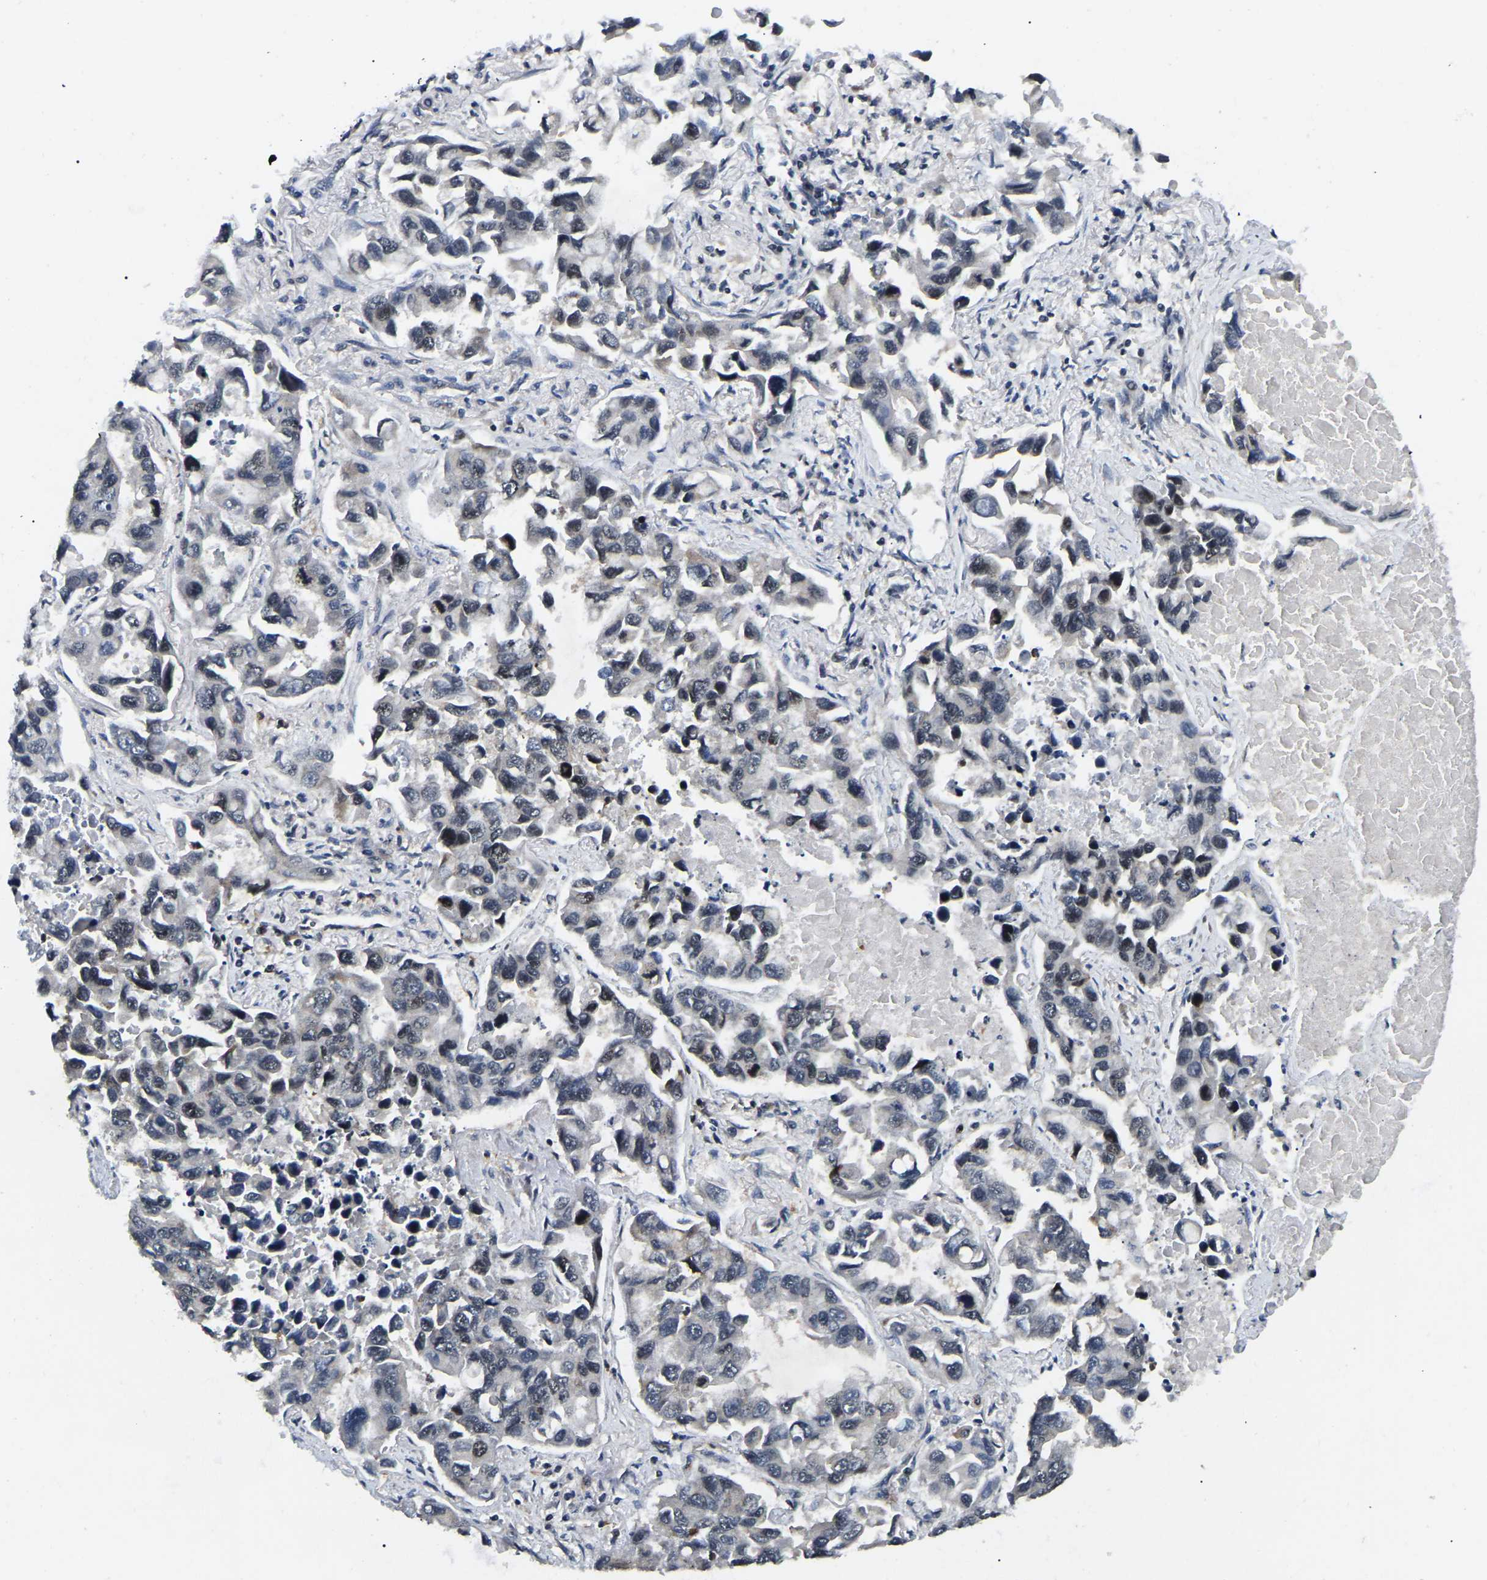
{"staining": {"intensity": "negative", "quantity": "none", "location": "none"}, "tissue": "lung cancer", "cell_type": "Tumor cells", "image_type": "cancer", "snomed": [{"axis": "morphology", "description": "Adenocarcinoma, NOS"}, {"axis": "topography", "description": "Lung"}], "caption": "IHC histopathology image of neoplastic tissue: lung adenocarcinoma stained with DAB reveals no significant protein positivity in tumor cells.", "gene": "RBM28", "patient": {"sex": "male", "age": 64}}